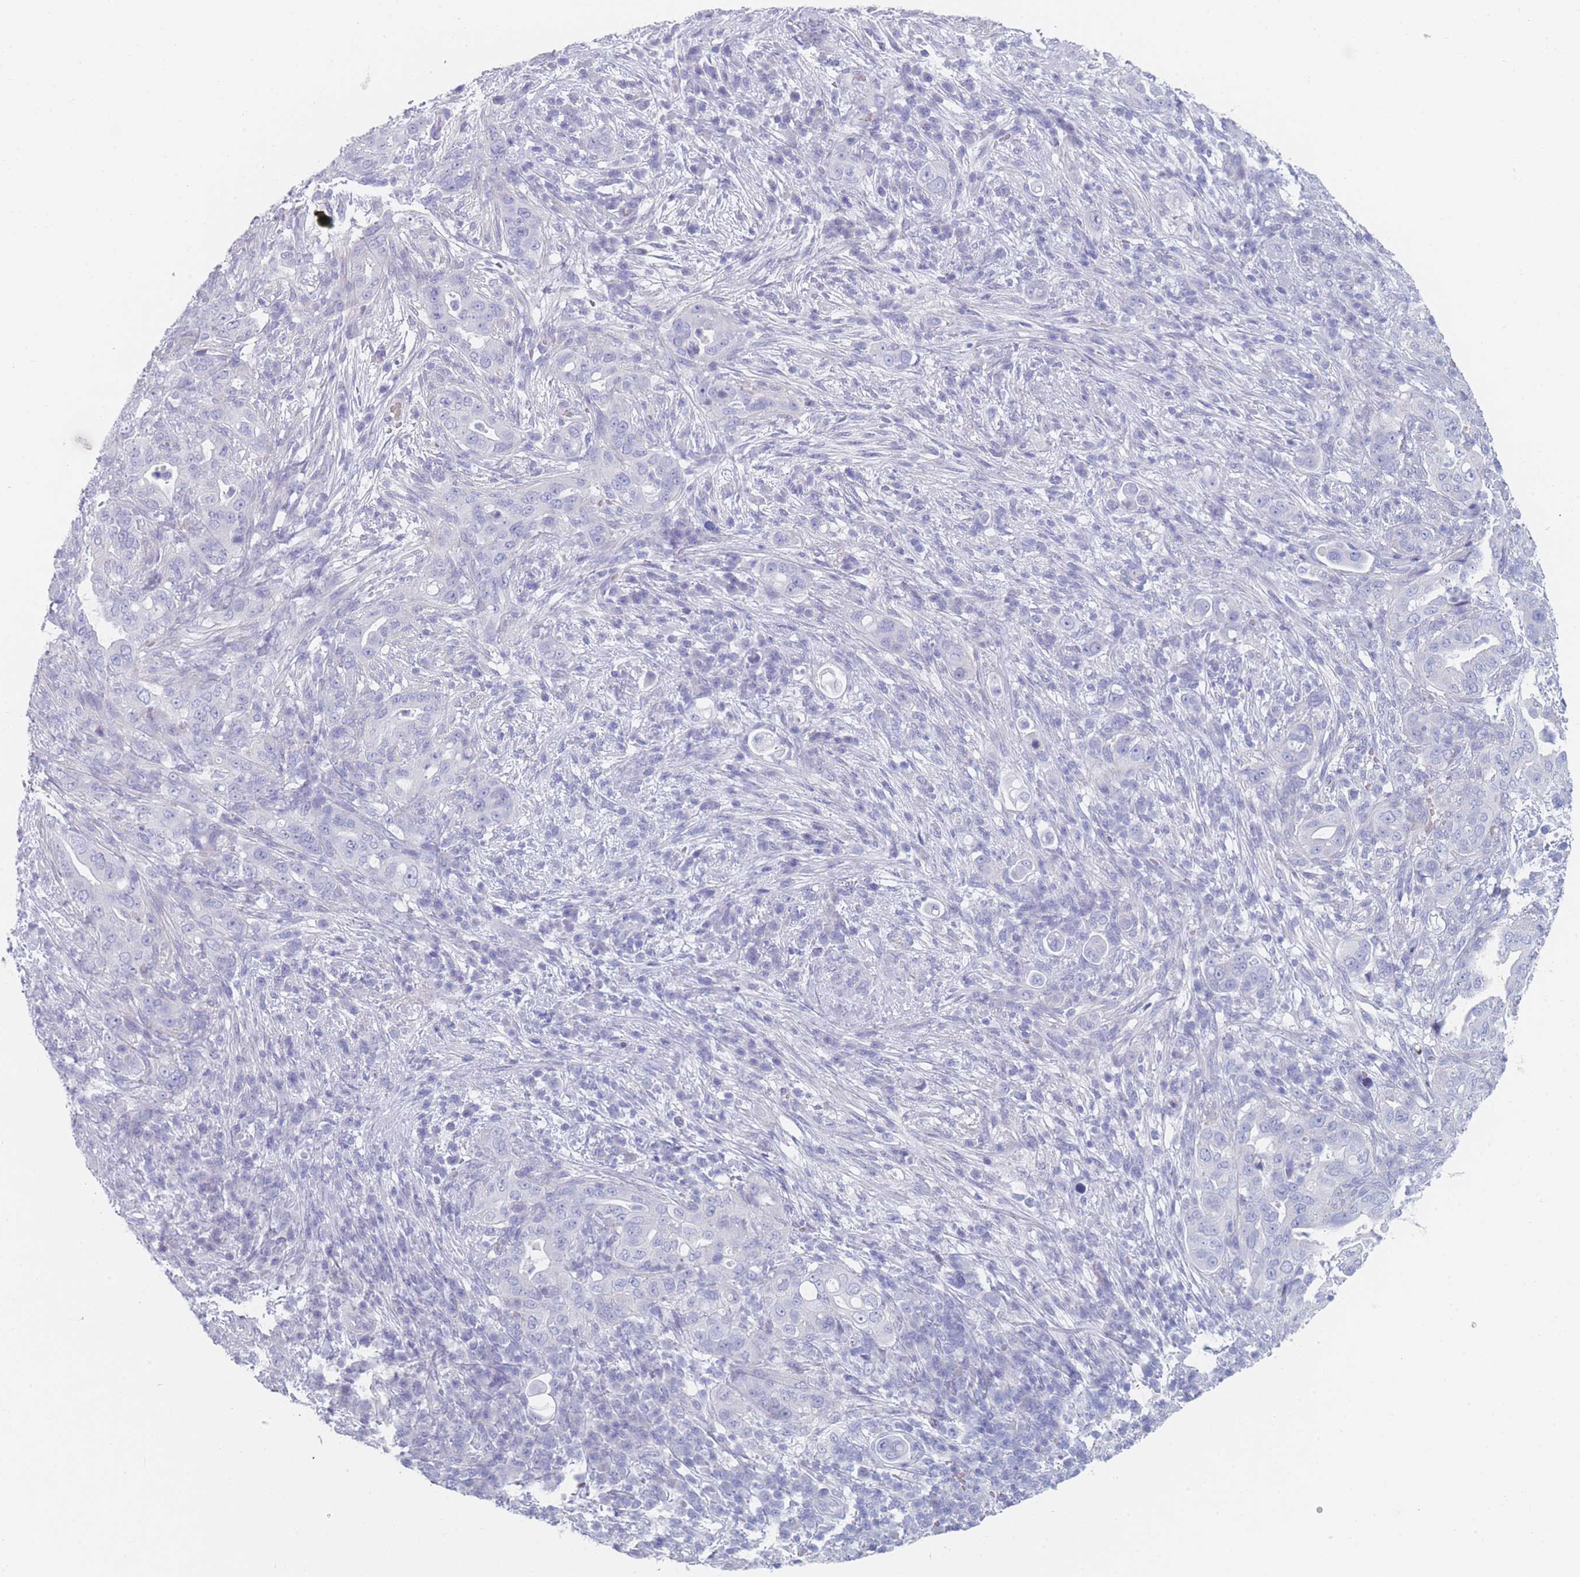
{"staining": {"intensity": "negative", "quantity": "none", "location": "none"}, "tissue": "pancreatic cancer", "cell_type": "Tumor cells", "image_type": "cancer", "snomed": [{"axis": "morphology", "description": "Adenocarcinoma, NOS"}, {"axis": "topography", "description": "Pancreas"}], "caption": "The image exhibits no significant positivity in tumor cells of adenocarcinoma (pancreatic).", "gene": "OR5D16", "patient": {"sex": "female", "age": 63}}